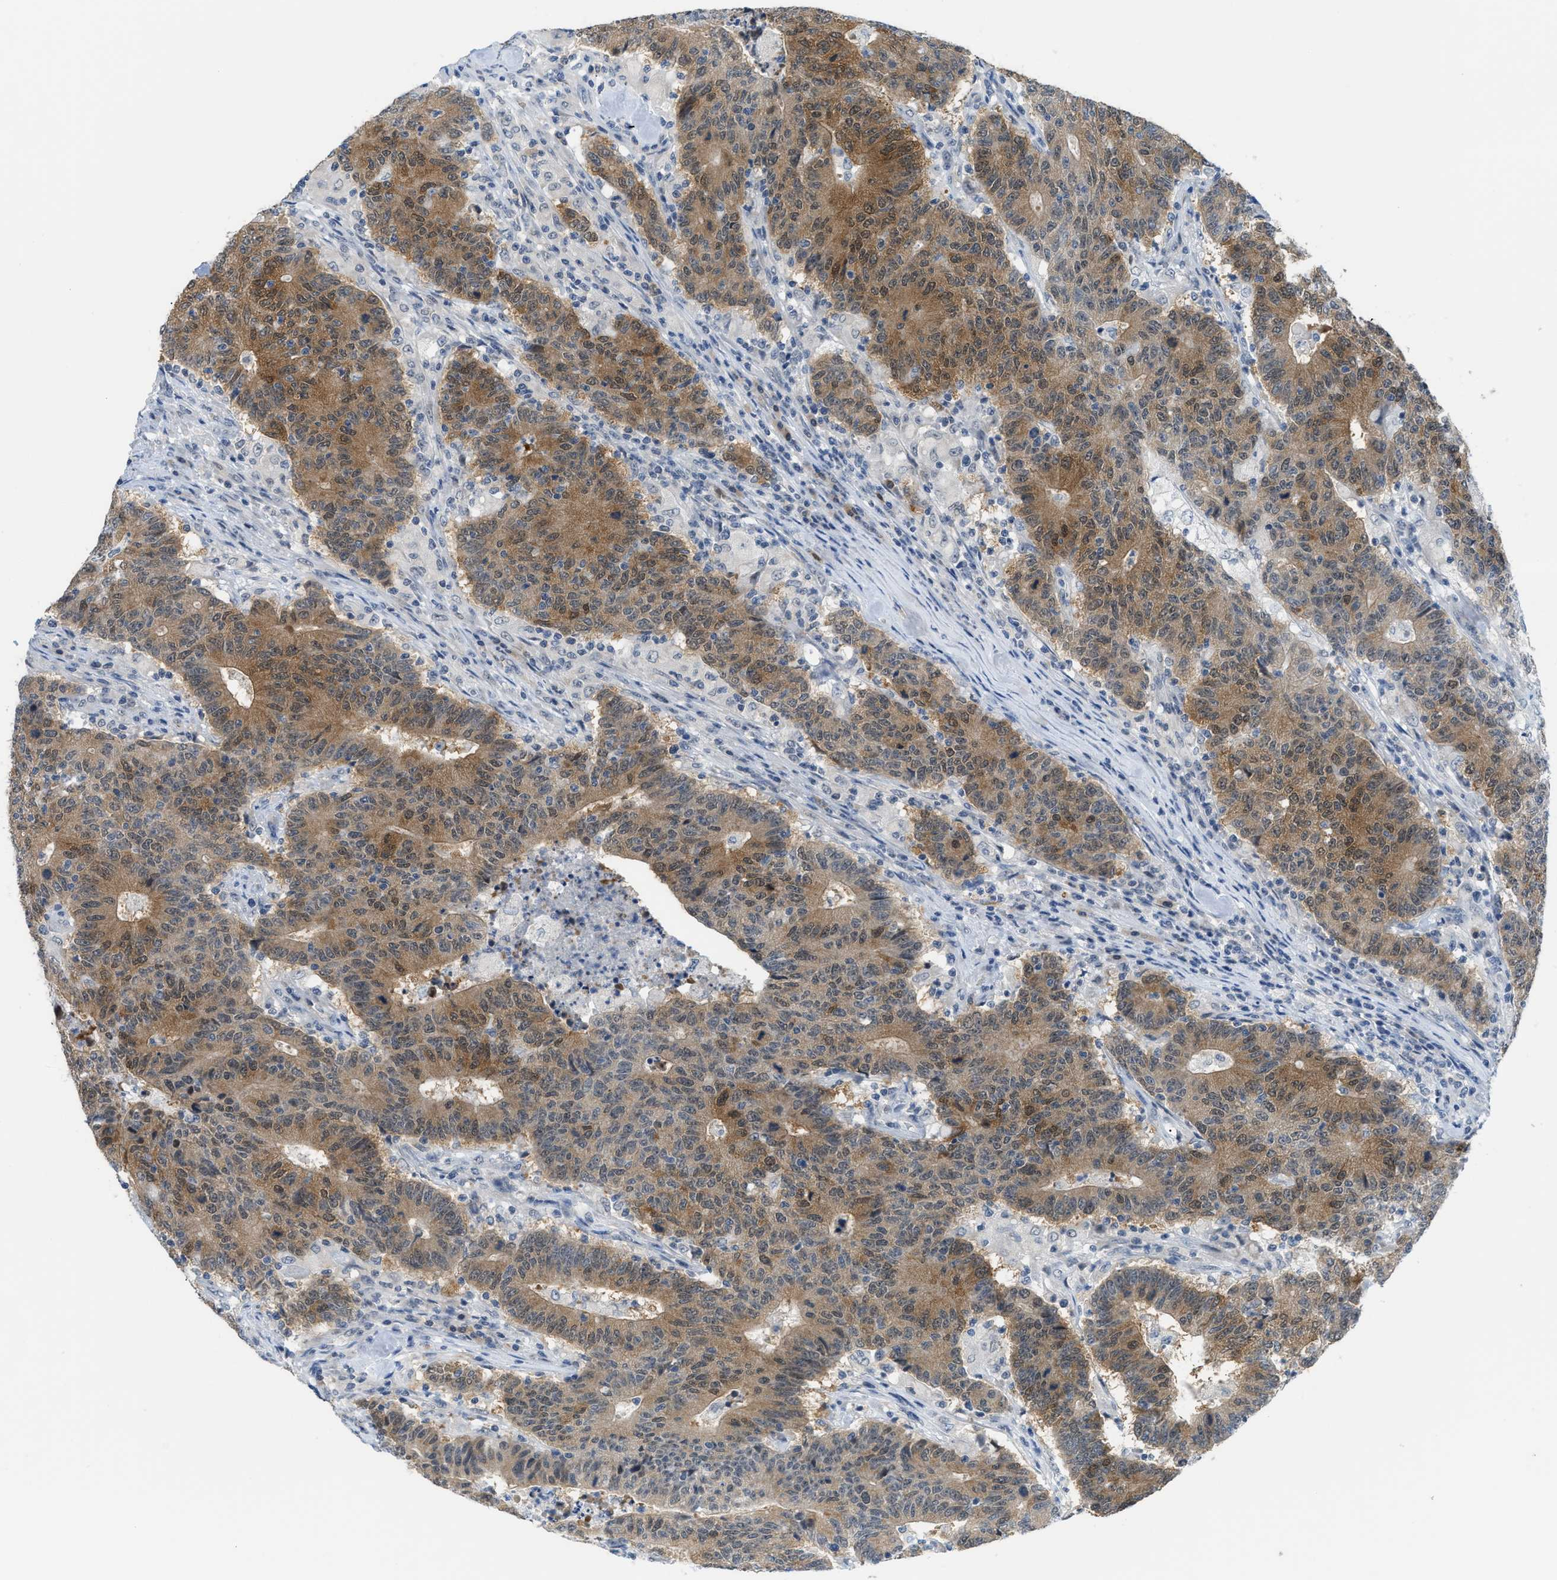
{"staining": {"intensity": "moderate", "quantity": ">75%", "location": "cytoplasmic/membranous"}, "tissue": "colorectal cancer", "cell_type": "Tumor cells", "image_type": "cancer", "snomed": [{"axis": "morphology", "description": "Normal tissue, NOS"}, {"axis": "morphology", "description": "Adenocarcinoma, NOS"}, {"axis": "topography", "description": "Colon"}], "caption": "Protein expression by immunohistochemistry exhibits moderate cytoplasmic/membranous staining in about >75% of tumor cells in colorectal cancer.", "gene": "PSAT1", "patient": {"sex": "female", "age": 75}}